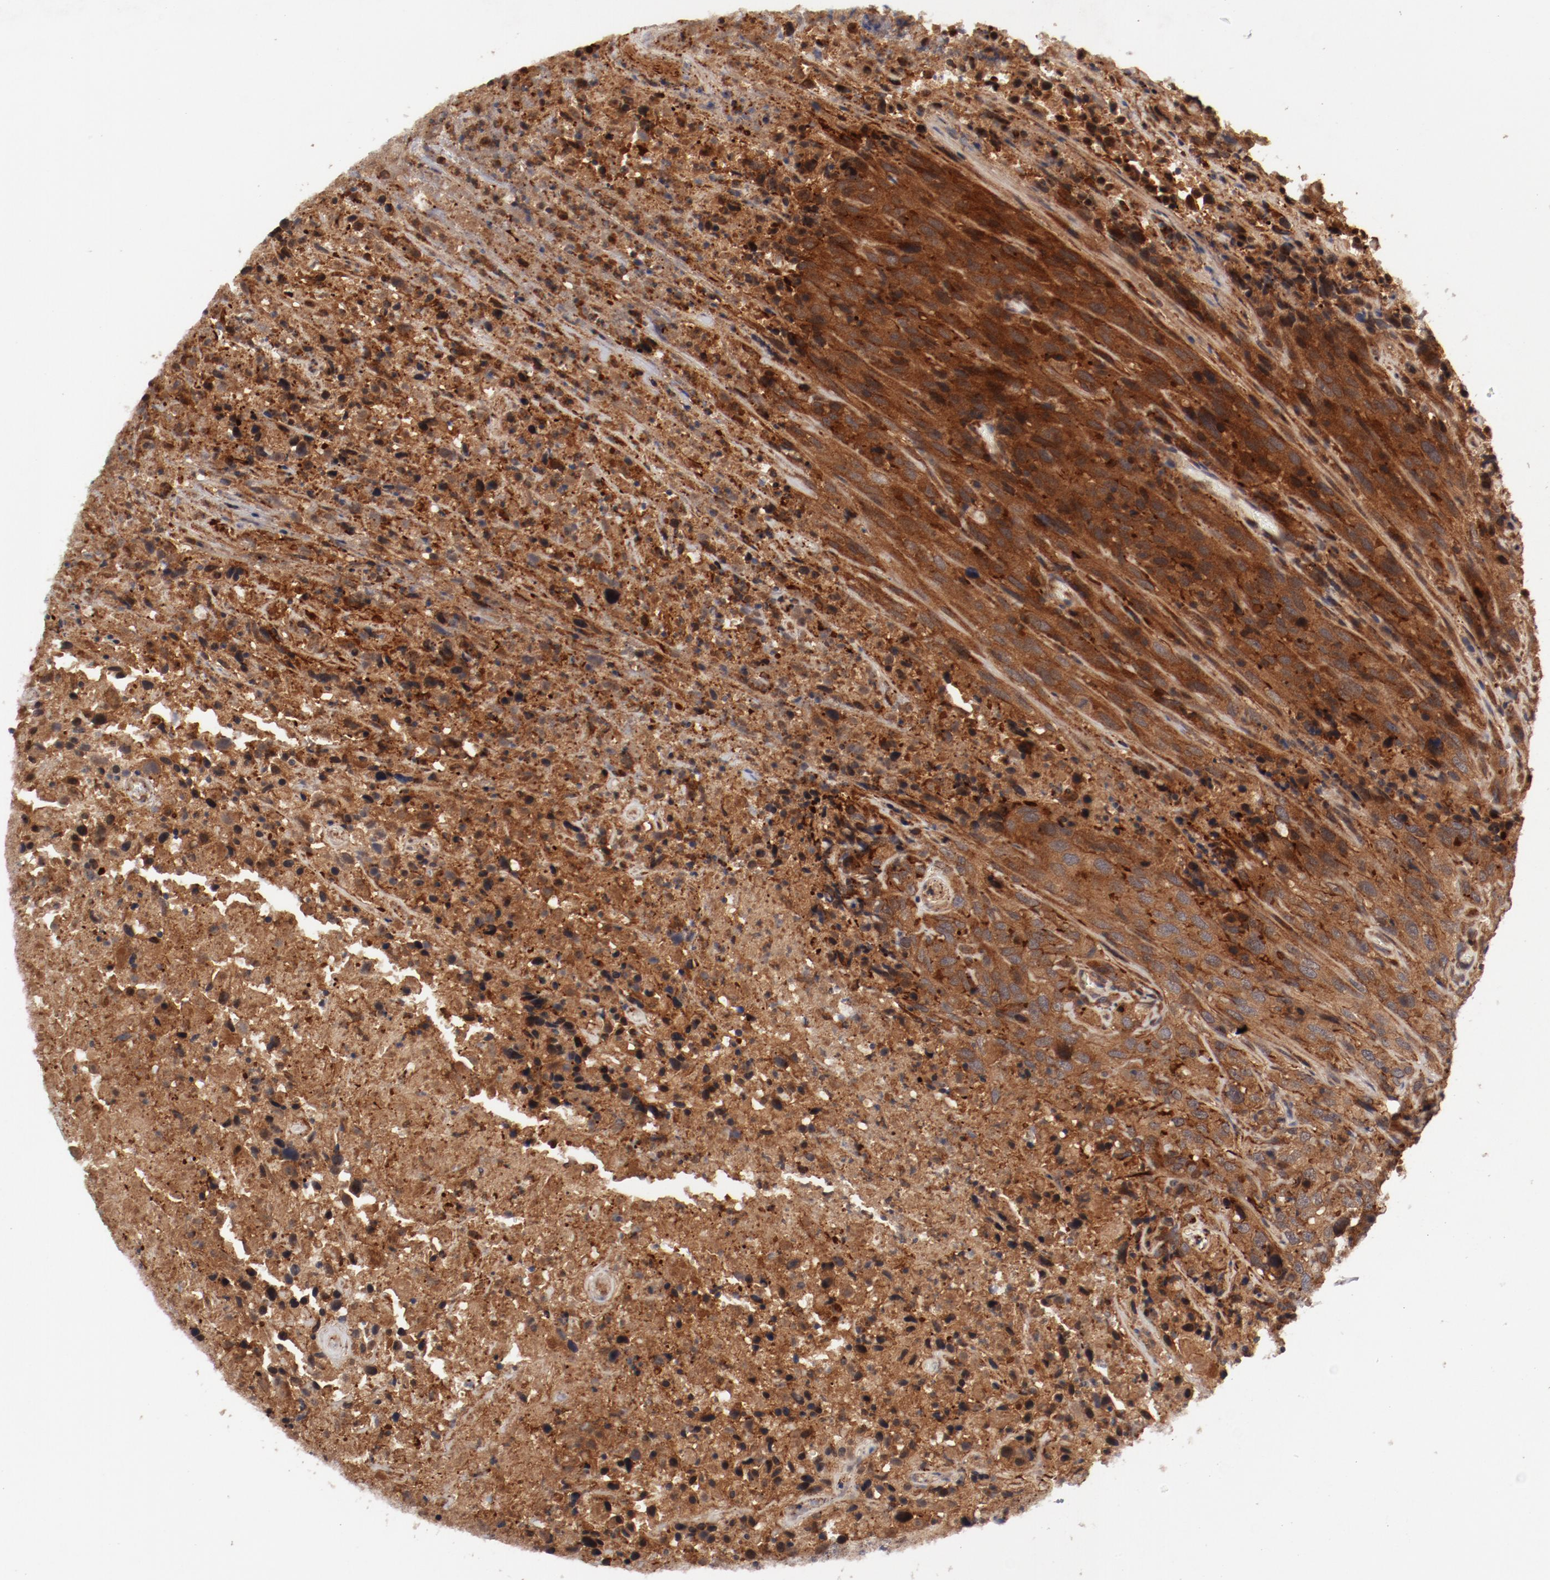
{"staining": {"intensity": "moderate", "quantity": ">75%", "location": "cytoplasmic/membranous"}, "tissue": "urothelial cancer", "cell_type": "Tumor cells", "image_type": "cancer", "snomed": [{"axis": "morphology", "description": "Urothelial carcinoma, High grade"}, {"axis": "topography", "description": "Urinary bladder"}], "caption": "Approximately >75% of tumor cells in human urothelial cancer demonstrate moderate cytoplasmic/membranous protein expression as visualized by brown immunohistochemical staining.", "gene": "GUF1", "patient": {"sex": "male", "age": 61}}